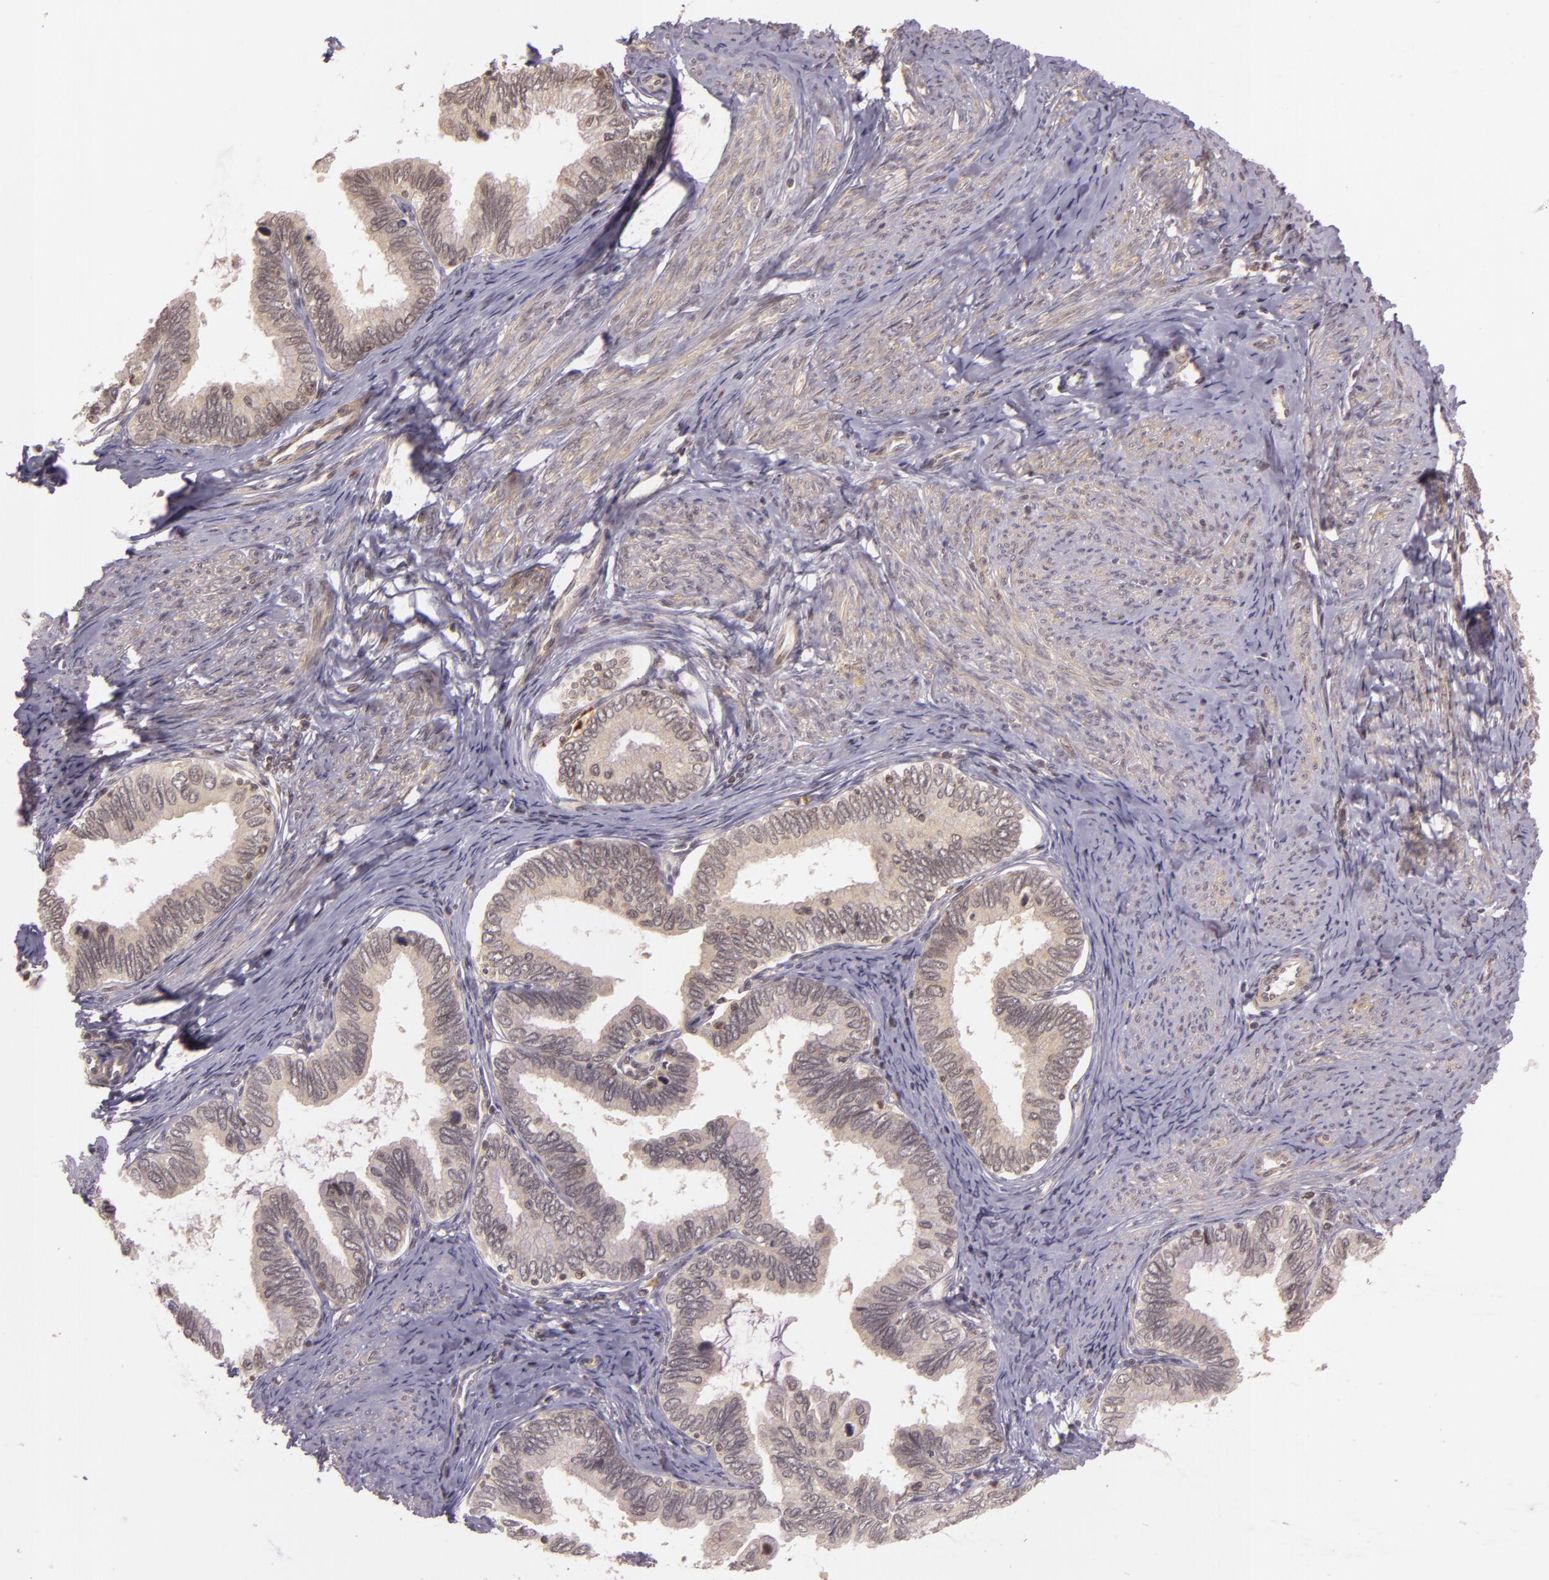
{"staining": {"intensity": "weak", "quantity": ">75%", "location": "cytoplasmic/membranous"}, "tissue": "cervical cancer", "cell_type": "Tumor cells", "image_type": "cancer", "snomed": [{"axis": "morphology", "description": "Adenocarcinoma, NOS"}, {"axis": "topography", "description": "Cervix"}], "caption": "Brown immunohistochemical staining in human cervical cancer (adenocarcinoma) reveals weak cytoplasmic/membranous positivity in approximately >75% of tumor cells.", "gene": "TXNRD2", "patient": {"sex": "female", "age": 49}}